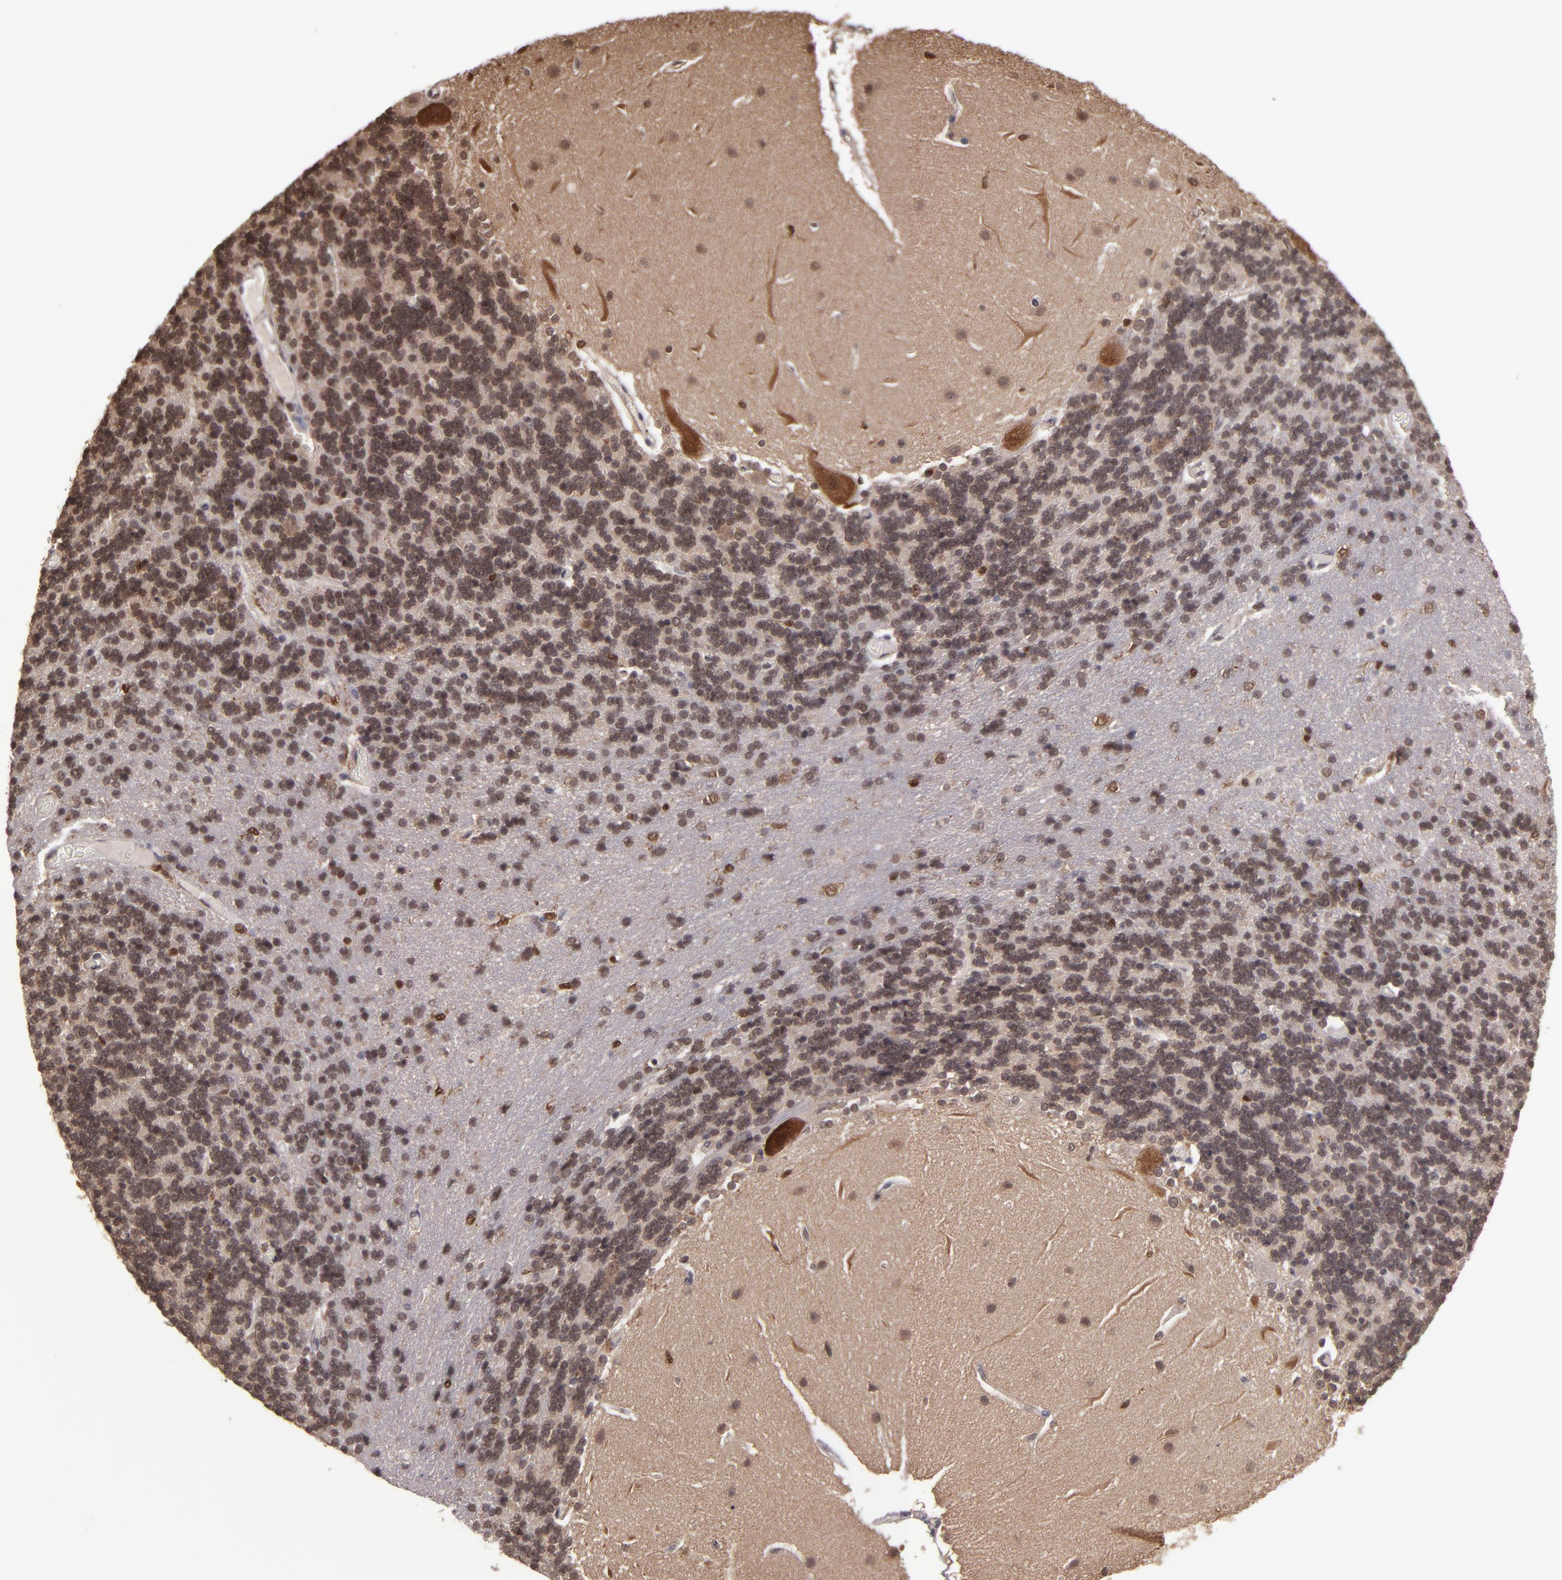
{"staining": {"intensity": "moderate", "quantity": ">75%", "location": "nuclear"}, "tissue": "cerebellum", "cell_type": "Cells in granular layer", "image_type": "normal", "snomed": [{"axis": "morphology", "description": "Normal tissue, NOS"}, {"axis": "topography", "description": "Cerebellum"}], "caption": "Protein analysis of normal cerebellum shows moderate nuclear positivity in approximately >75% of cells in granular layer.", "gene": "GRB2", "patient": {"sex": "female", "age": 54}}